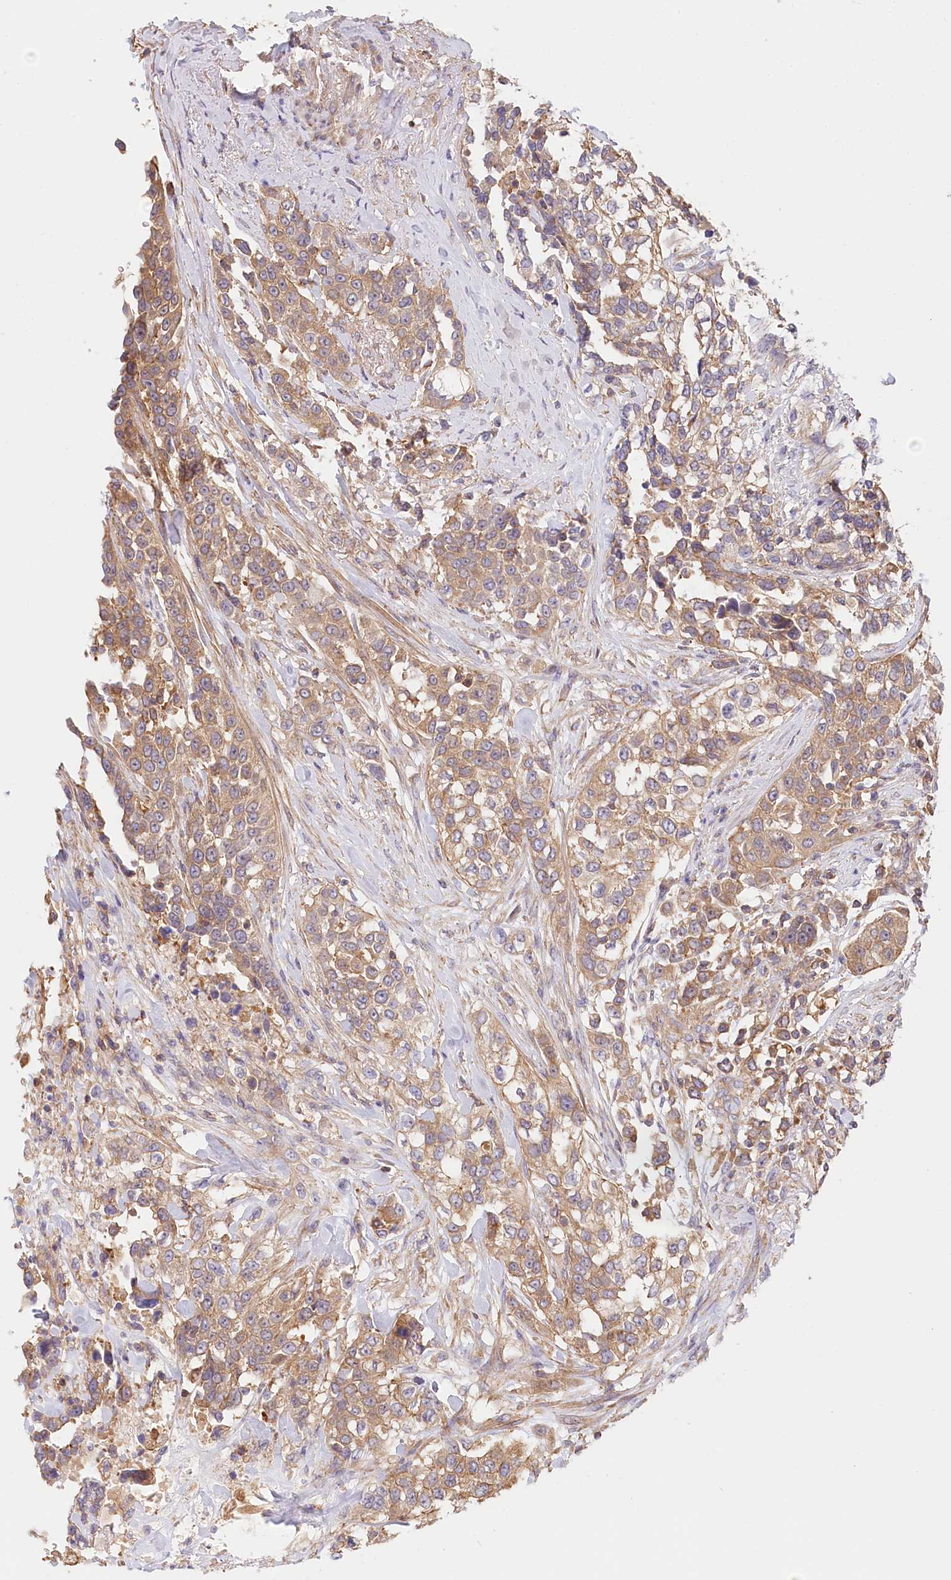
{"staining": {"intensity": "moderate", "quantity": ">75%", "location": "cytoplasmic/membranous"}, "tissue": "urothelial cancer", "cell_type": "Tumor cells", "image_type": "cancer", "snomed": [{"axis": "morphology", "description": "Urothelial carcinoma, High grade"}, {"axis": "topography", "description": "Urinary bladder"}], "caption": "A high-resolution histopathology image shows IHC staining of urothelial carcinoma (high-grade), which demonstrates moderate cytoplasmic/membranous expression in approximately >75% of tumor cells. (DAB (3,3'-diaminobenzidine) = brown stain, brightfield microscopy at high magnification).", "gene": "UMPS", "patient": {"sex": "female", "age": 80}}